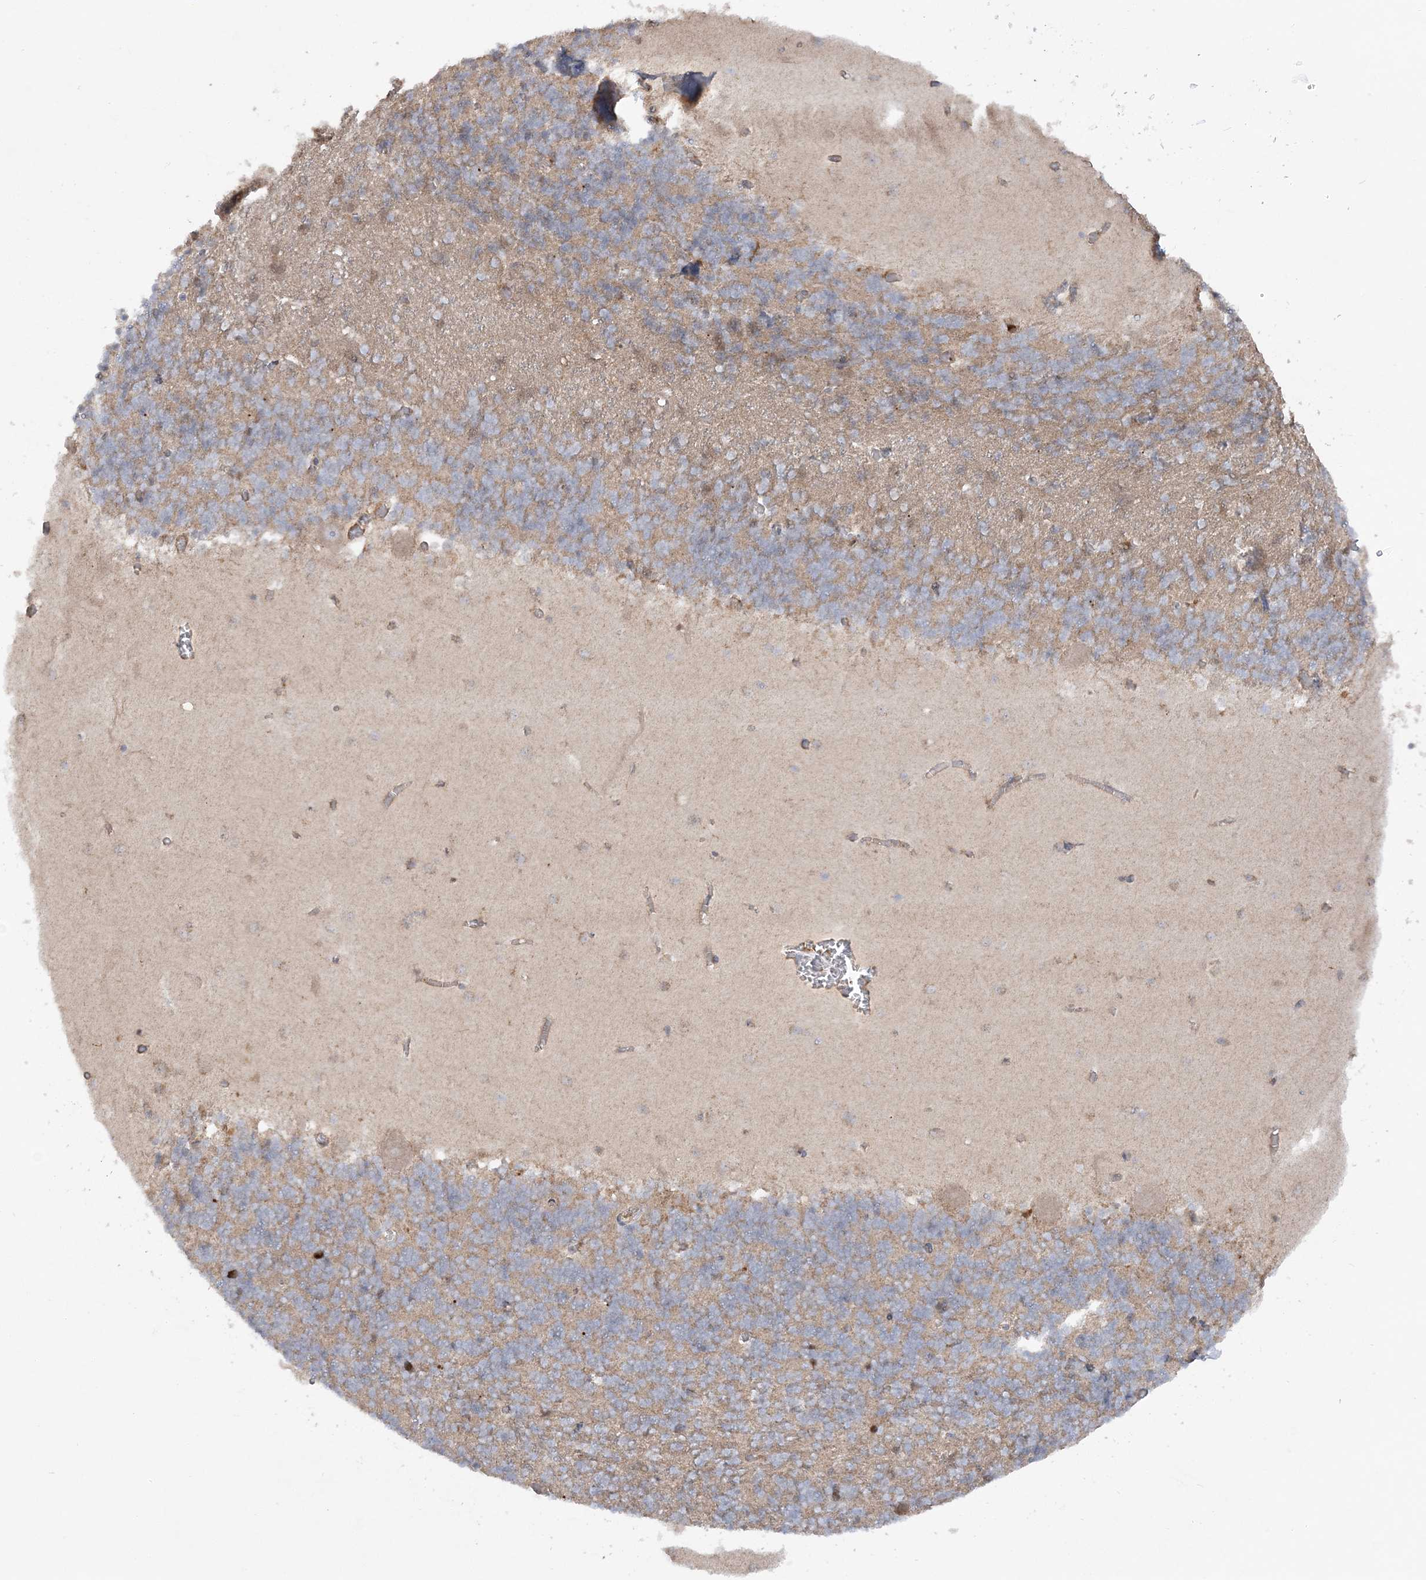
{"staining": {"intensity": "moderate", "quantity": "25%-75%", "location": "cytoplasmic/membranous"}, "tissue": "cerebellum", "cell_type": "Cells in granular layer", "image_type": "normal", "snomed": [{"axis": "morphology", "description": "Normal tissue, NOS"}, {"axis": "topography", "description": "Cerebellum"}], "caption": "An image of human cerebellum stained for a protein reveals moderate cytoplasmic/membranous brown staining in cells in granular layer.", "gene": "SCLT1", "patient": {"sex": "male", "age": 37}}